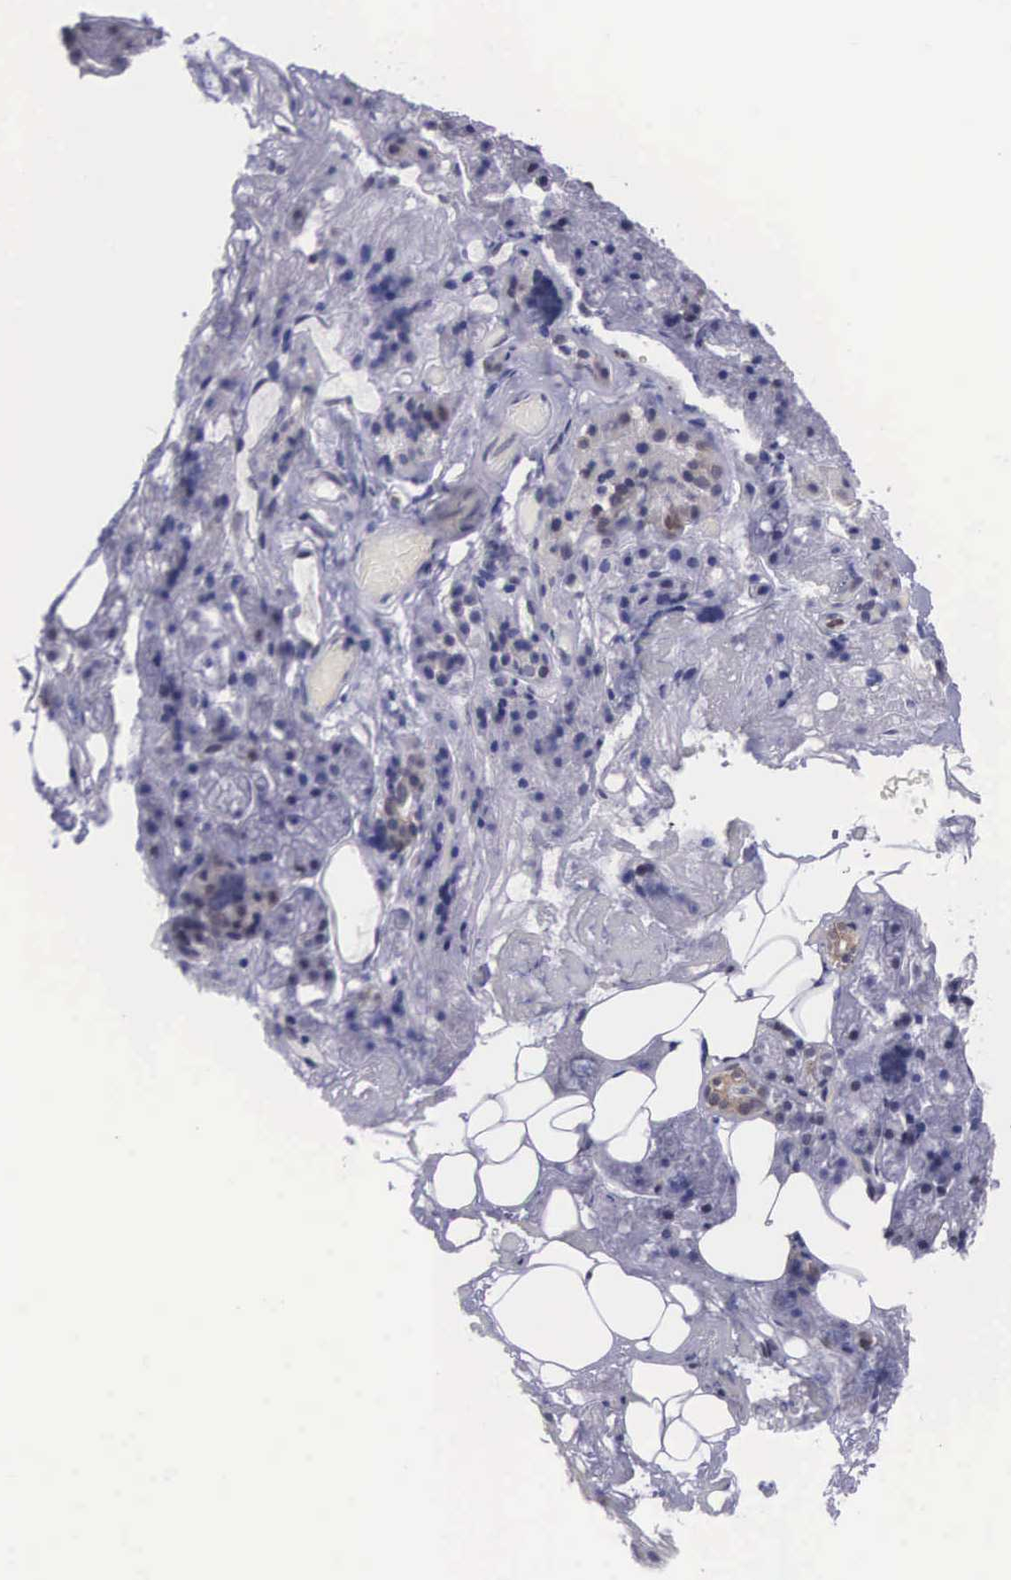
{"staining": {"intensity": "weak", "quantity": "25%-75%", "location": "cytoplasmic/membranous"}, "tissue": "salivary gland", "cell_type": "Glandular cells", "image_type": "normal", "snomed": [{"axis": "morphology", "description": "Normal tissue, NOS"}, {"axis": "topography", "description": "Salivary gland"}], "caption": "Protein staining by immunohistochemistry (IHC) exhibits weak cytoplasmic/membranous staining in approximately 25%-75% of glandular cells in normal salivary gland.", "gene": "VRK1", "patient": {"sex": "female", "age": 55}}